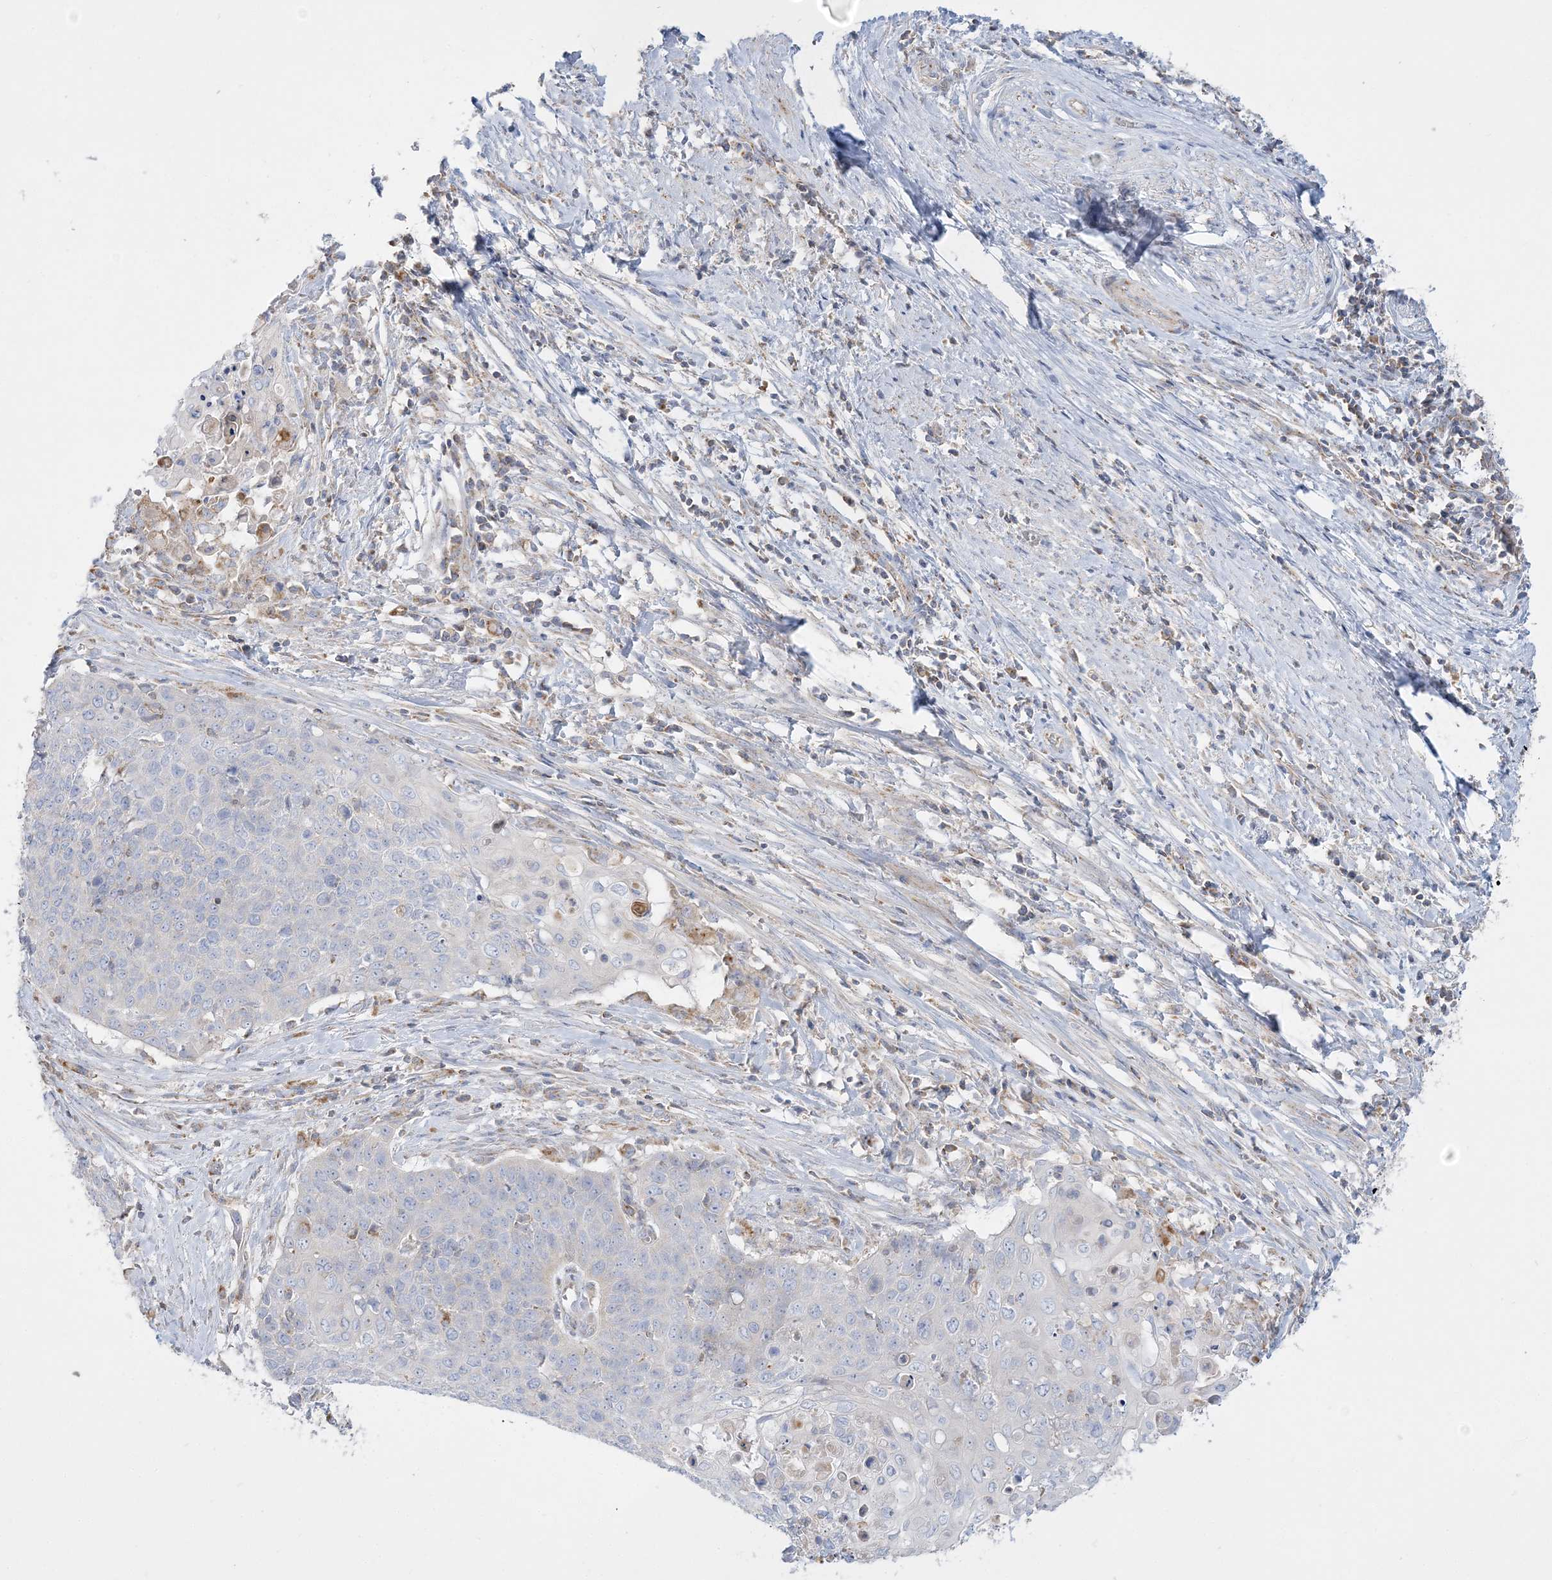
{"staining": {"intensity": "negative", "quantity": "none", "location": "none"}, "tissue": "cervical cancer", "cell_type": "Tumor cells", "image_type": "cancer", "snomed": [{"axis": "morphology", "description": "Squamous cell carcinoma, NOS"}, {"axis": "topography", "description": "Cervix"}], "caption": "Immunohistochemistry of squamous cell carcinoma (cervical) exhibits no positivity in tumor cells.", "gene": "TBC1D14", "patient": {"sex": "female", "age": 39}}